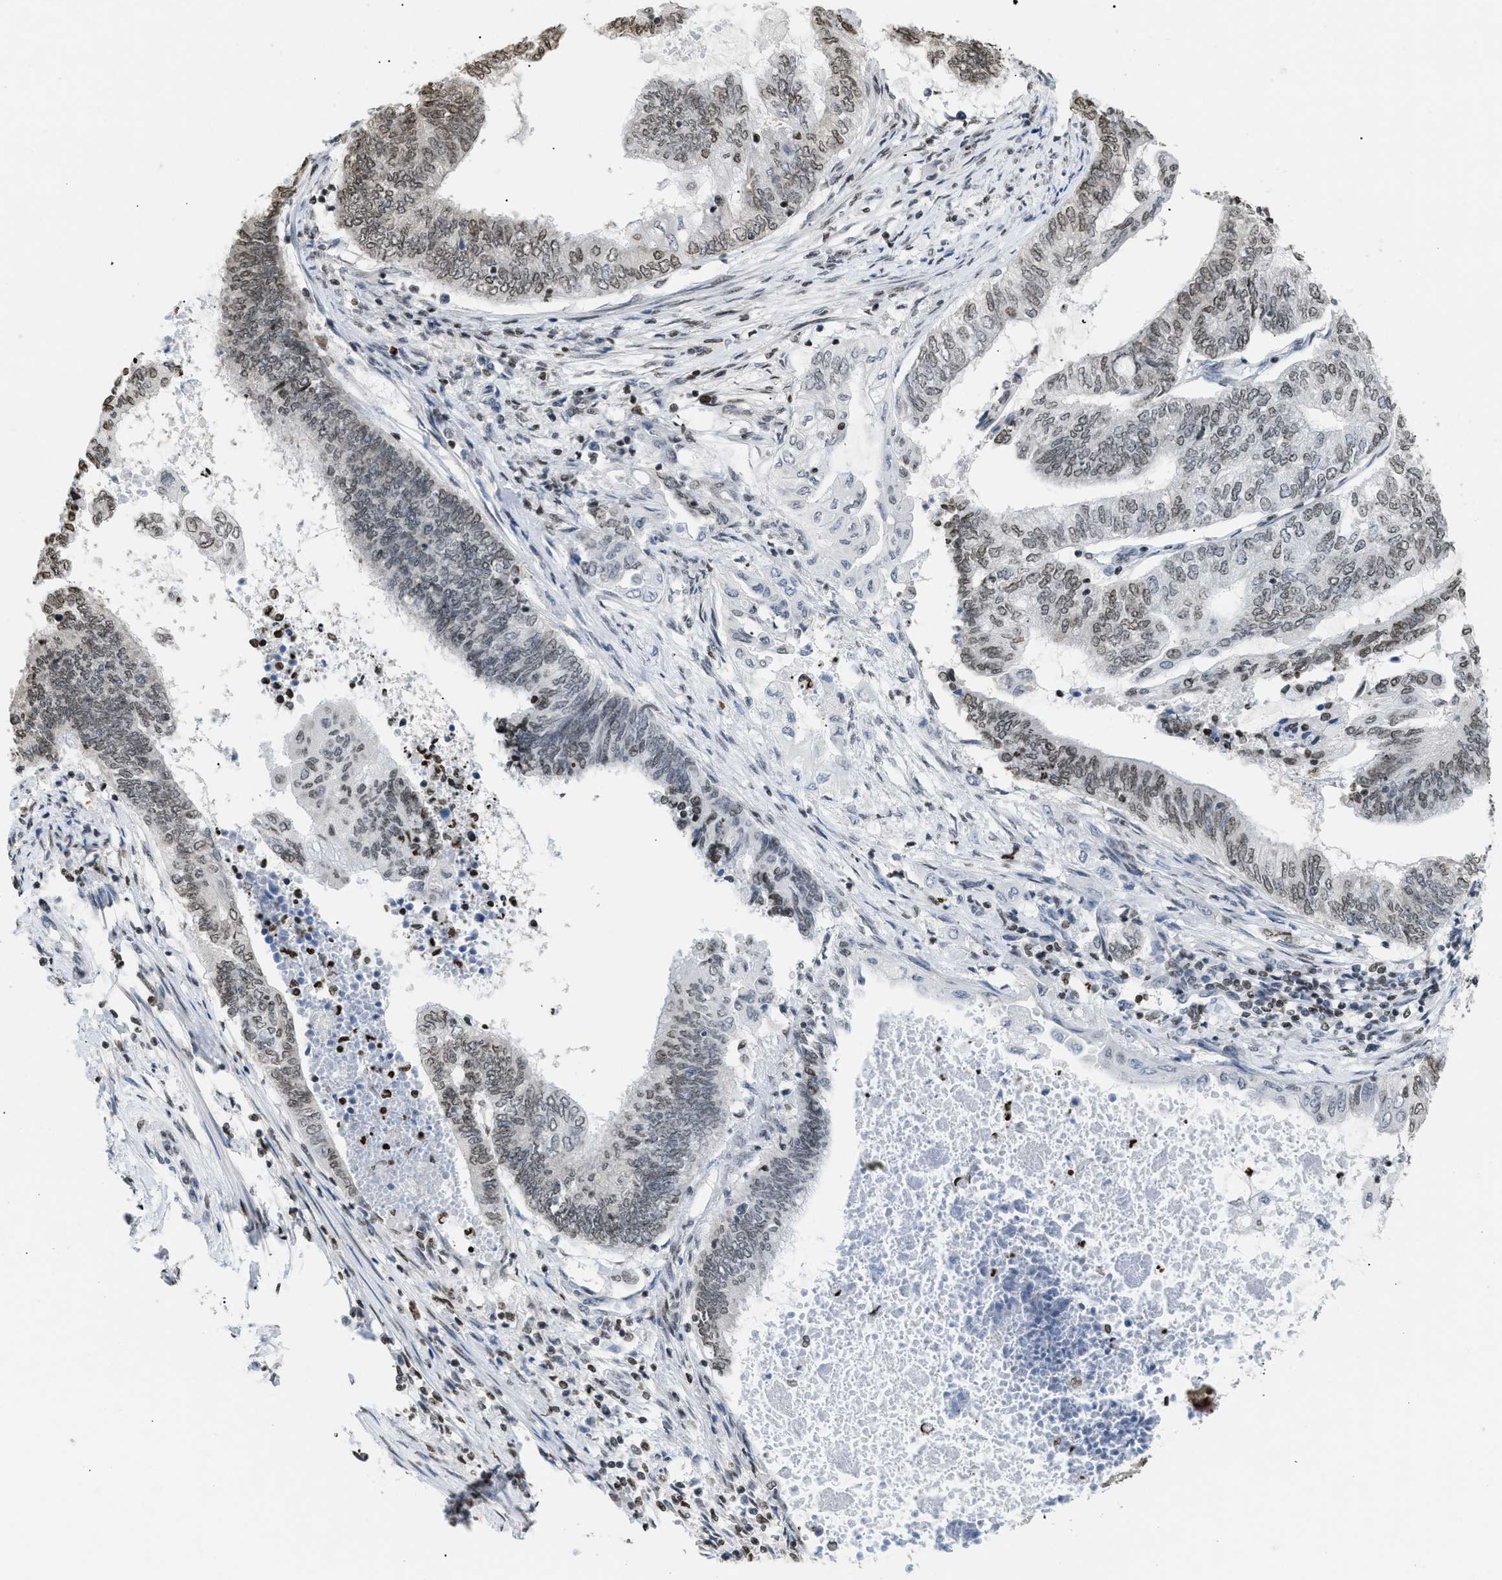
{"staining": {"intensity": "weak", "quantity": ">75%", "location": "nuclear"}, "tissue": "endometrial cancer", "cell_type": "Tumor cells", "image_type": "cancer", "snomed": [{"axis": "morphology", "description": "Adenocarcinoma, NOS"}, {"axis": "topography", "description": "Uterus"}, {"axis": "topography", "description": "Endometrium"}], "caption": "Immunohistochemistry micrograph of endometrial cancer stained for a protein (brown), which exhibits low levels of weak nuclear expression in approximately >75% of tumor cells.", "gene": "HMGN2", "patient": {"sex": "female", "age": 70}}